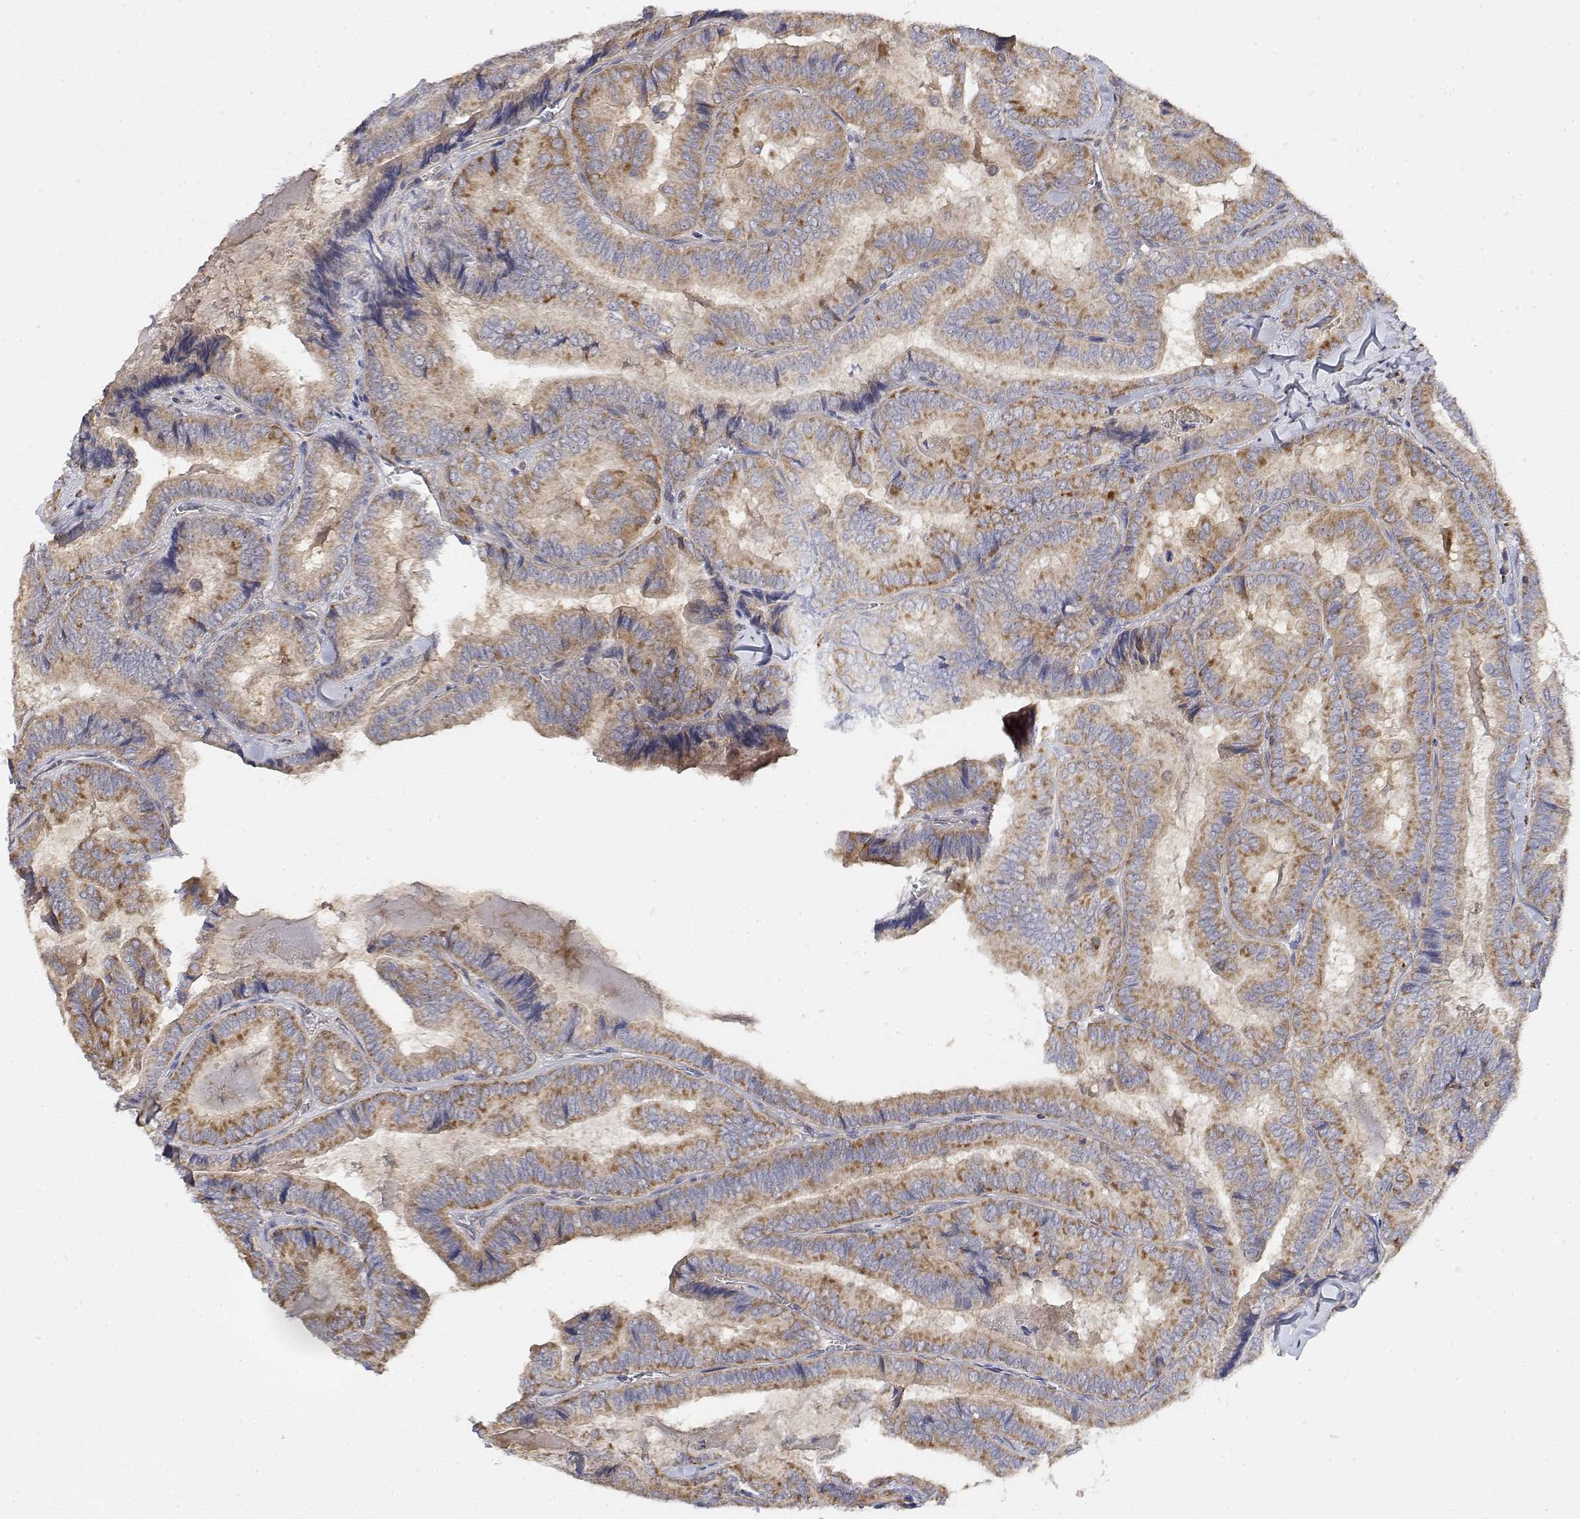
{"staining": {"intensity": "moderate", "quantity": "25%-75%", "location": "cytoplasmic/membranous"}, "tissue": "thyroid cancer", "cell_type": "Tumor cells", "image_type": "cancer", "snomed": [{"axis": "morphology", "description": "Papillary adenocarcinoma, NOS"}, {"axis": "topography", "description": "Thyroid gland"}], "caption": "Immunohistochemical staining of thyroid cancer displays medium levels of moderate cytoplasmic/membranous protein staining in about 25%-75% of tumor cells. (Stains: DAB (3,3'-diaminobenzidine) in brown, nuclei in blue, Microscopy: brightfield microscopy at high magnification).", "gene": "LONRF3", "patient": {"sex": "female", "age": 75}}